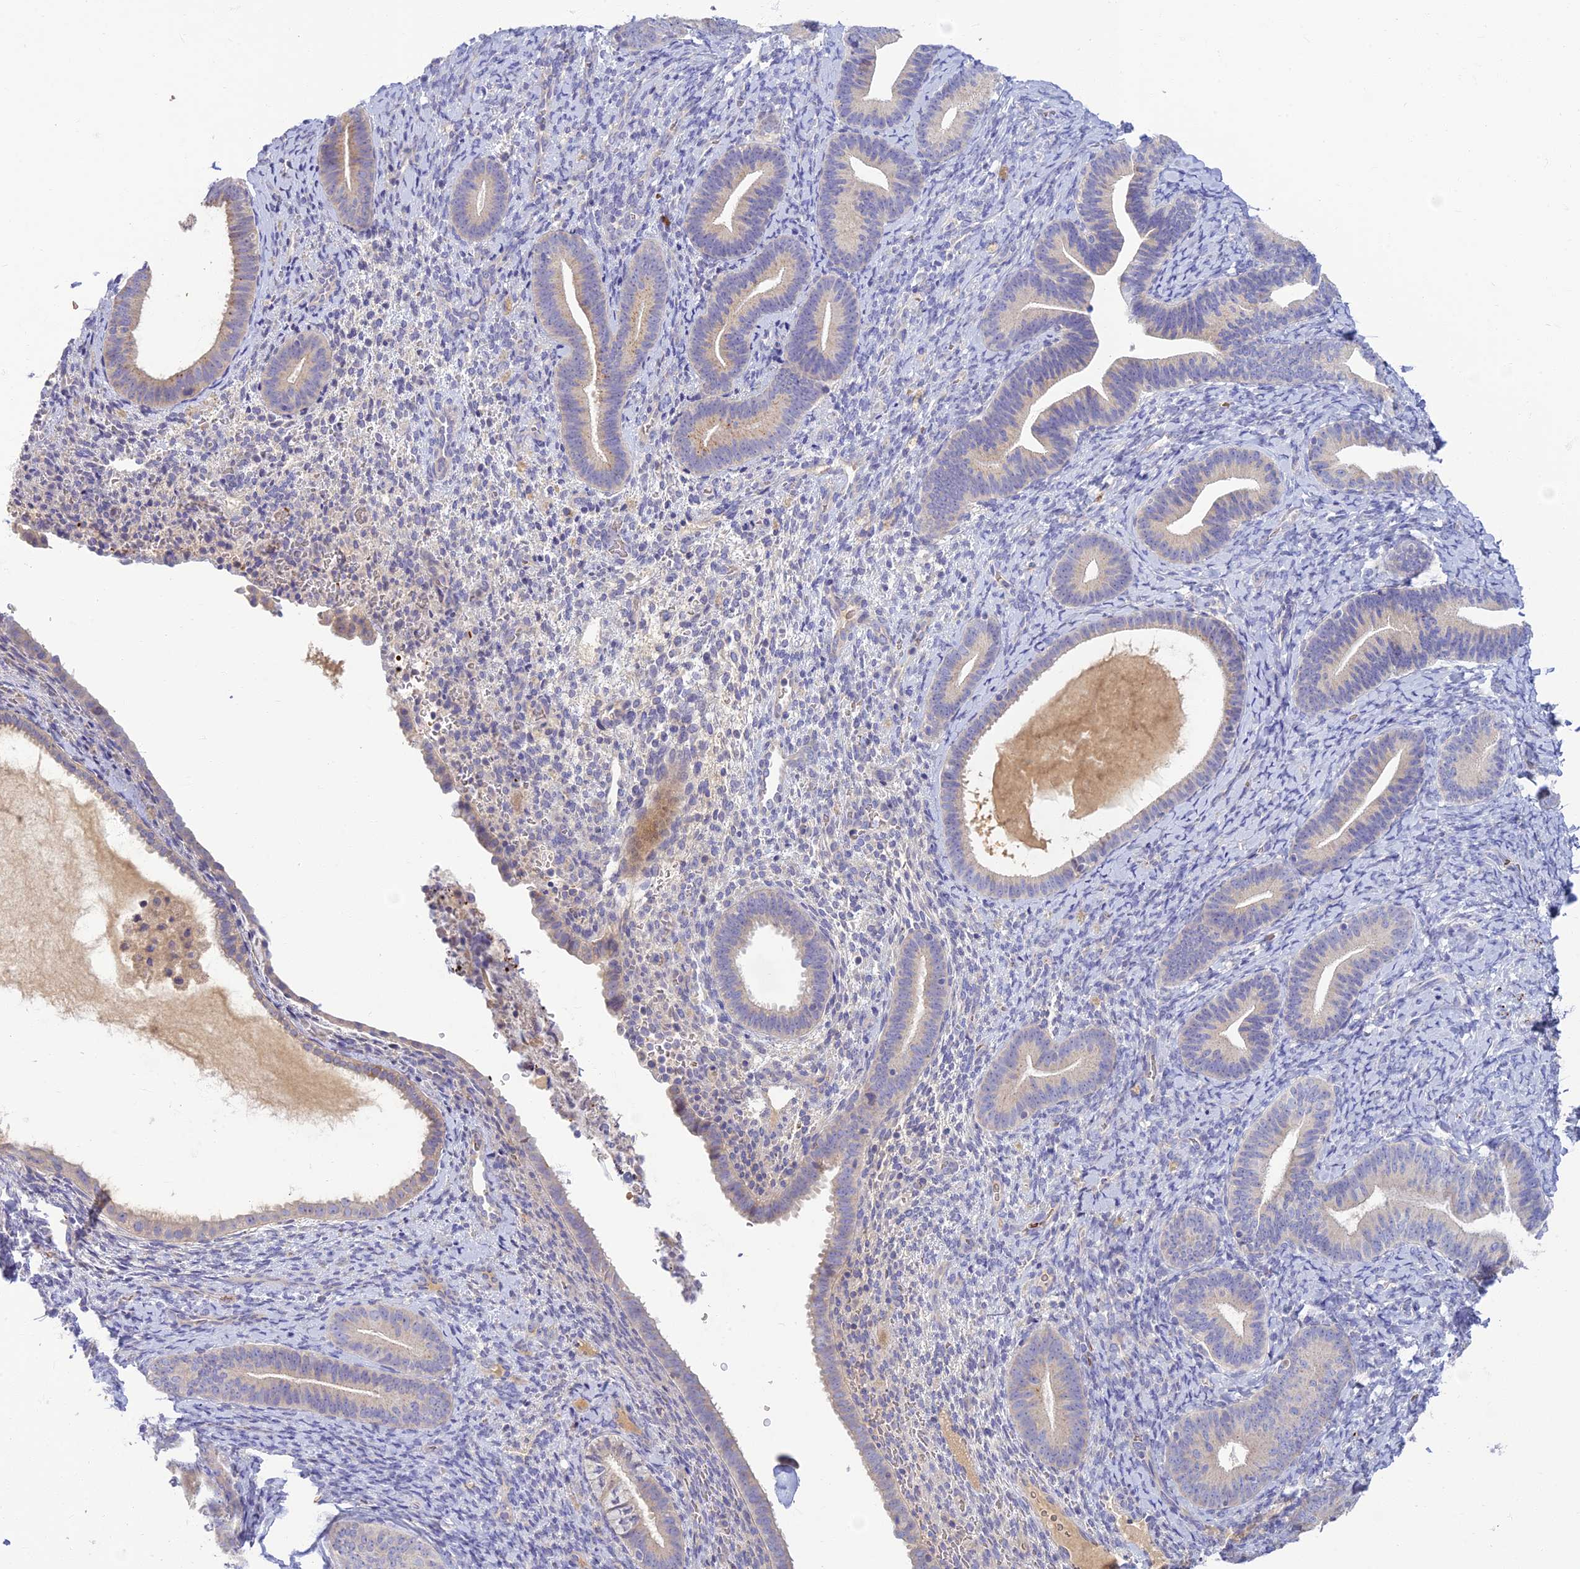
{"staining": {"intensity": "negative", "quantity": "none", "location": "none"}, "tissue": "endometrium", "cell_type": "Cells in endometrial stroma", "image_type": "normal", "snomed": [{"axis": "morphology", "description": "Normal tissue, NOS"}, {"axis": "topography", "description": "Endometrium"}], "caption": "Immunohistochemistry (IHC) of benign human endometrium exhibits no positivity in cells in endometrial stroma.", "gene": "CLIP4", "patient": {"sex": "female", "age": 65}}